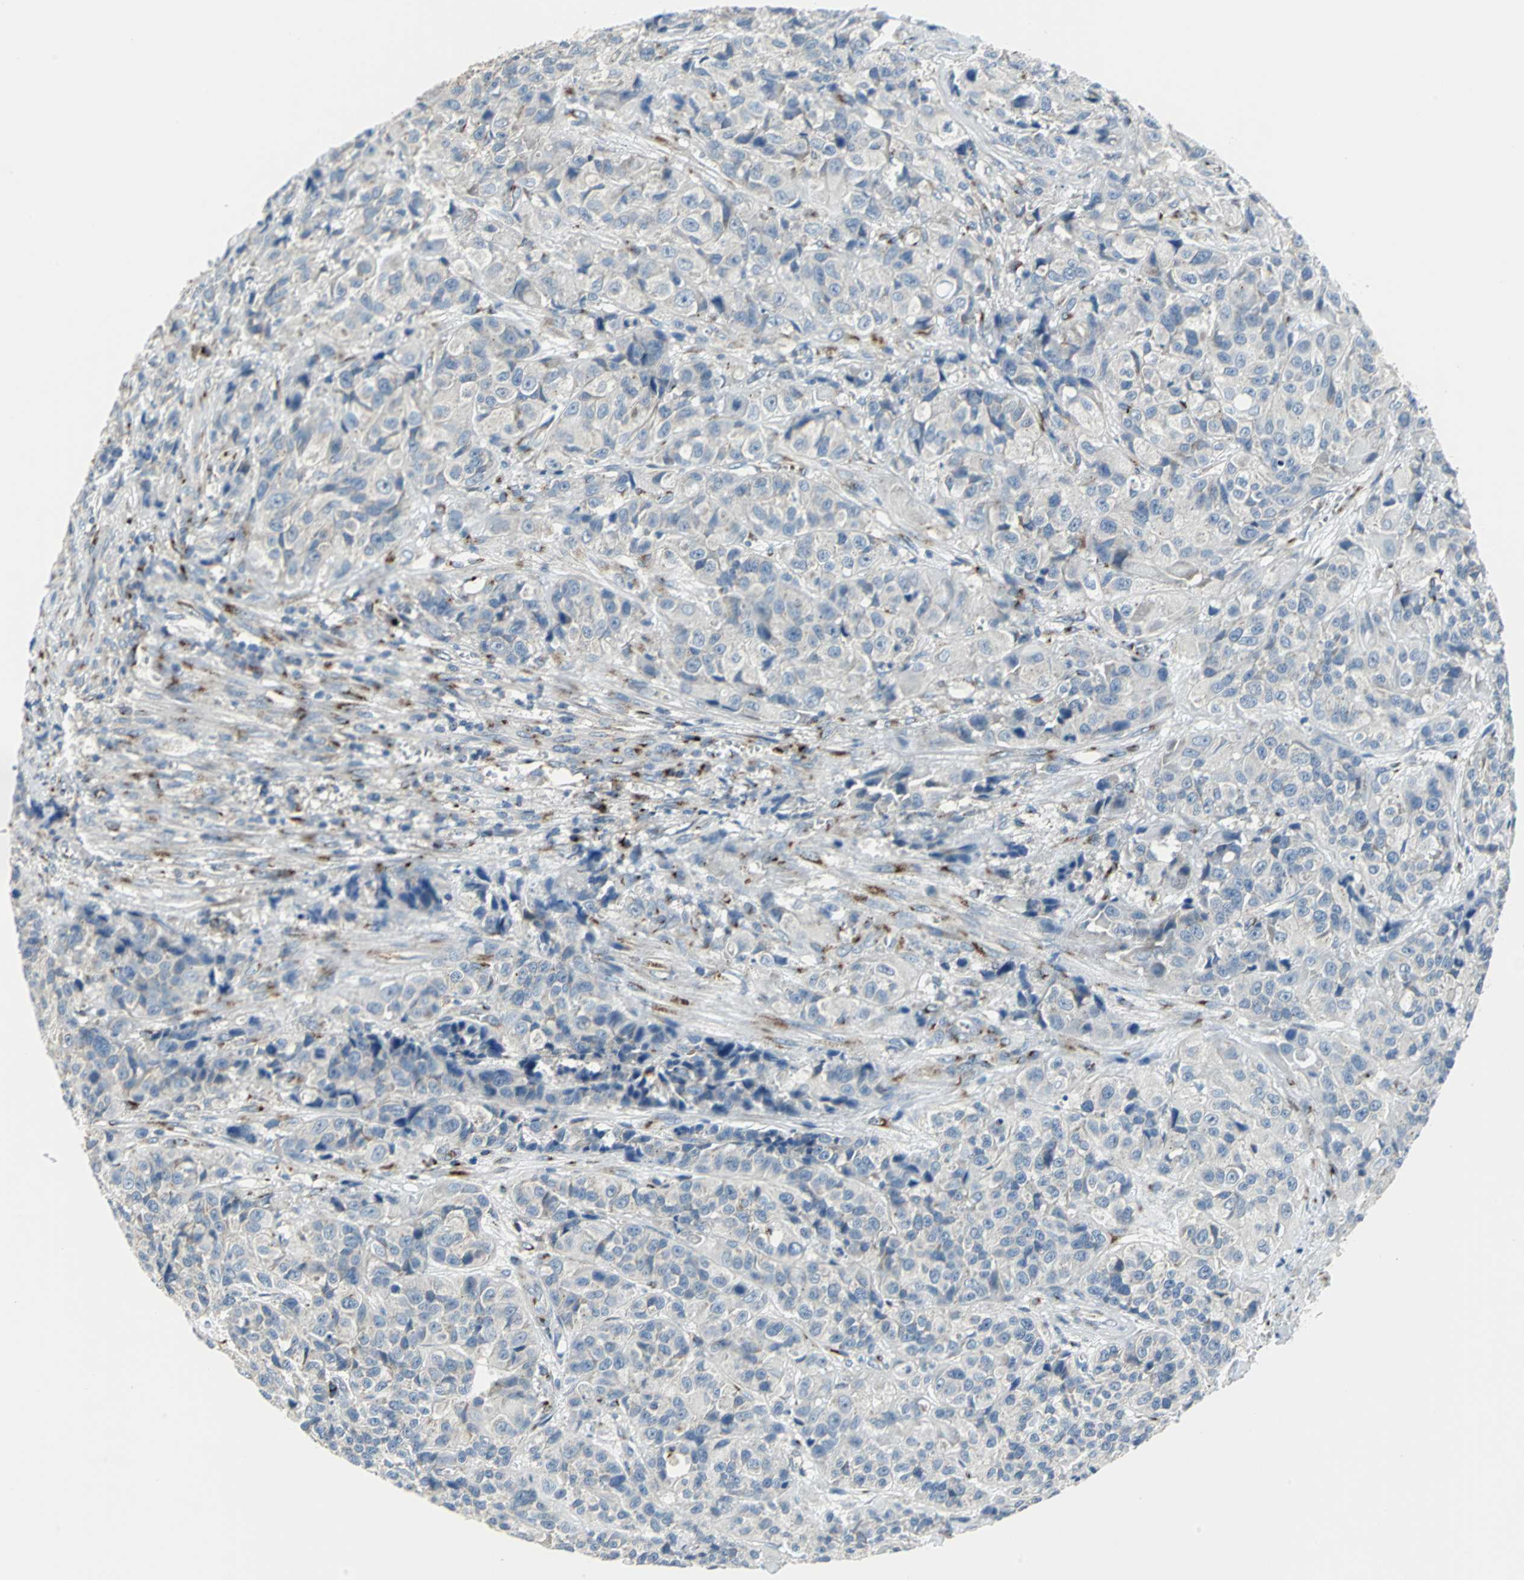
{"staining": {"intensity": "negative", "quantity": "none", "location": "none"}, "tissue": "urothelial cancer", "cell_type": "Tumor cells", "image_type": "cancer", "snomed": [{"axis": "morphology", "description": "Urothelial carcinoma, High grade"}, {"axis": "topography", "description": "Urinary bladder"}], "caption": "Immunohistochemistry photomicrograph of urothelial cancer stained for a protein (brown), which exhibits no expression in tumor cells.", "gene": "GPR3", "patient": {"sex": "female", "age": 81}}